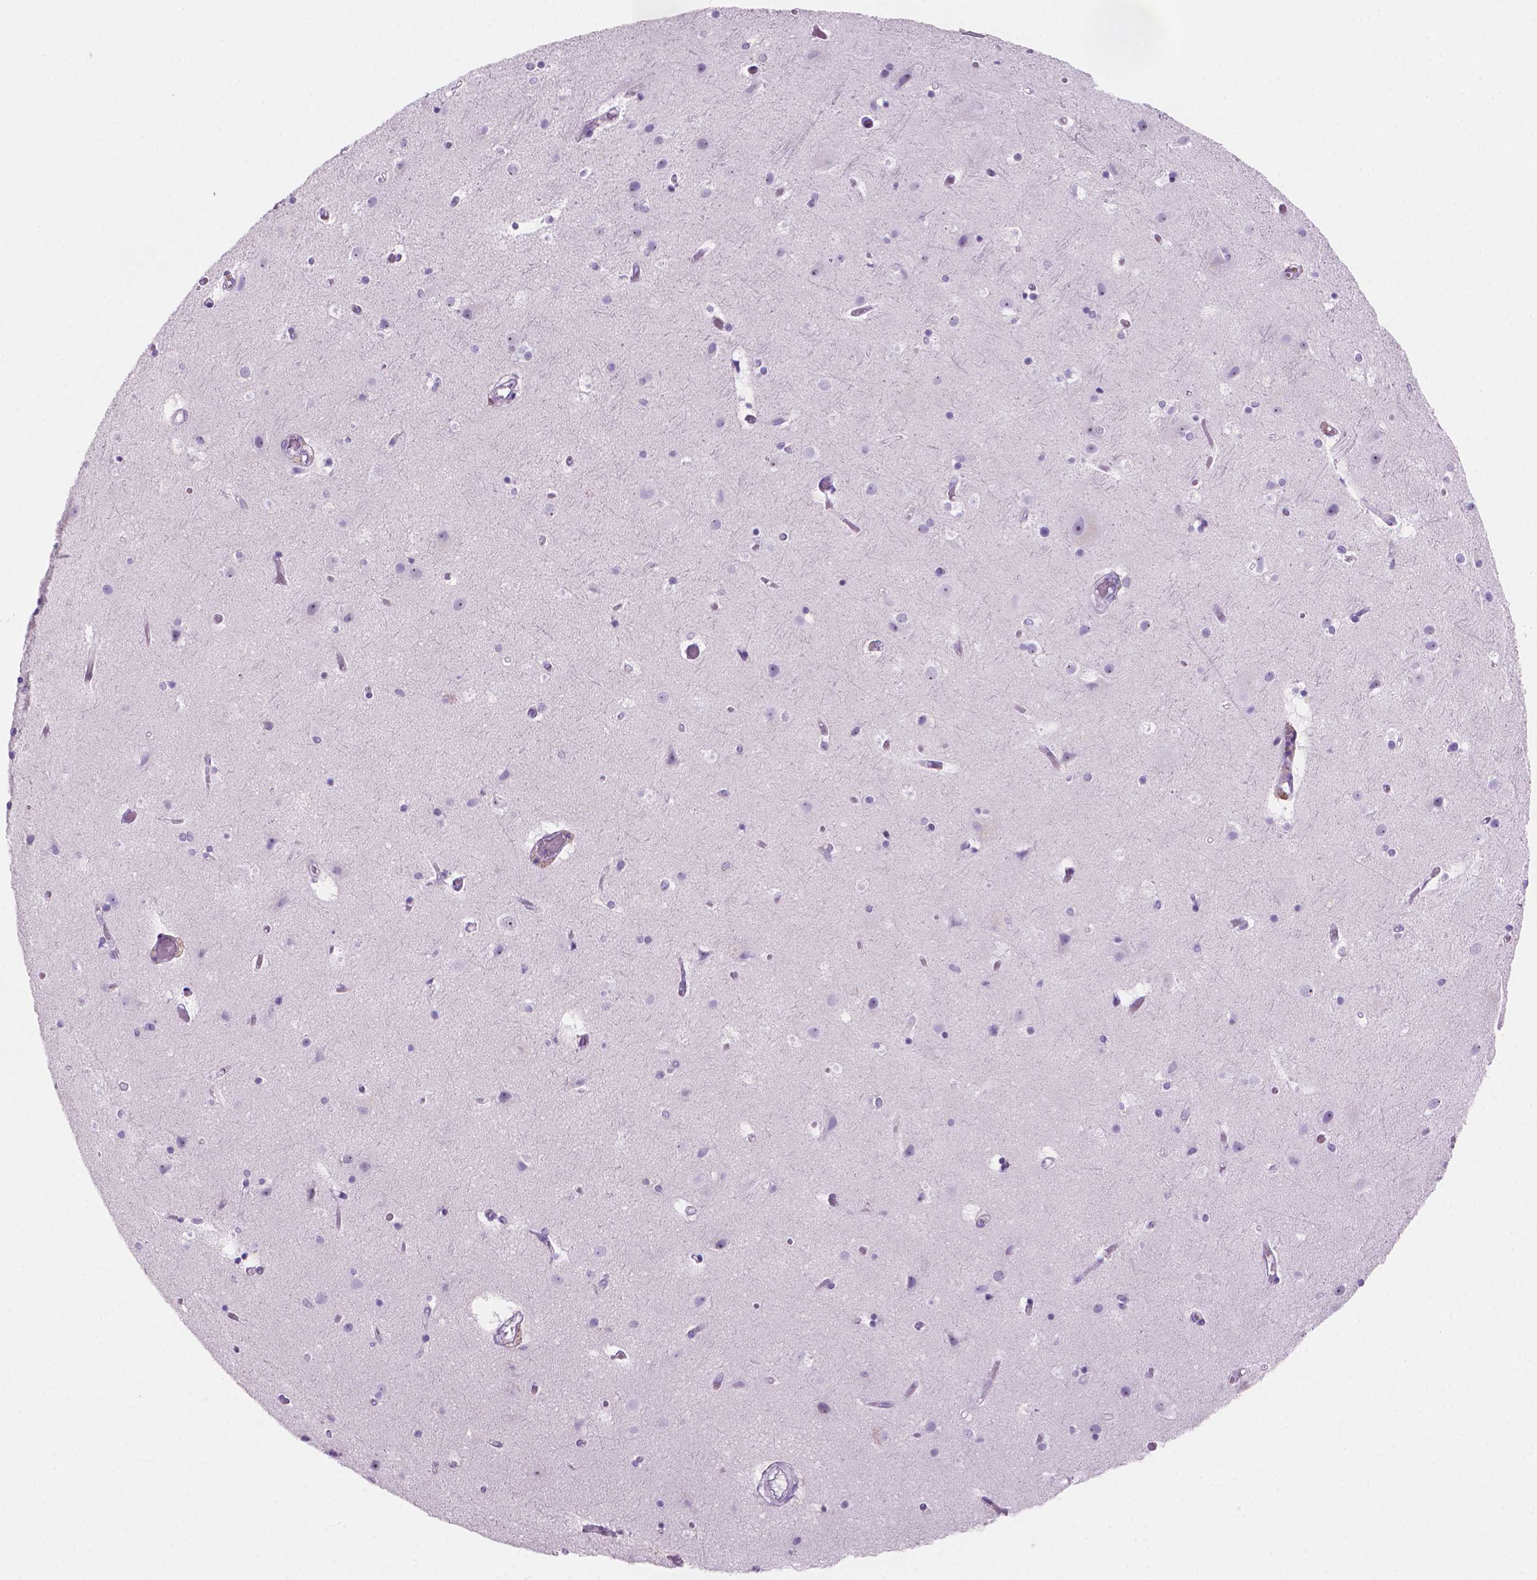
{"staining": {"intensity": "negative", "quantity": "none", "location": "none"}, "tissue": "cerebral cortex", "cell_type": "Endothelial cells", "image_type": "normal", "snomed": [{"axis": "morphology", "description": "Normal tissue, NOS"}, {"axis": "topography", "description": "Cerebral cortex"}], "caption": "High magnification brightfield microscopy of unremarkable cerebral cortex stained with DAB (3,3'-diaminobenzidine) (brown) and counterstained with hematoxylin (blue): endothelial cells show no significant expression. The staining is performed using DAB (3,3'-diaminobenzidine) brown chromogen with nuclei counter-stained in using hematoxylin.", "gene": "ENSG00000187186", "patient": {"sex": "female", "age": 52}}